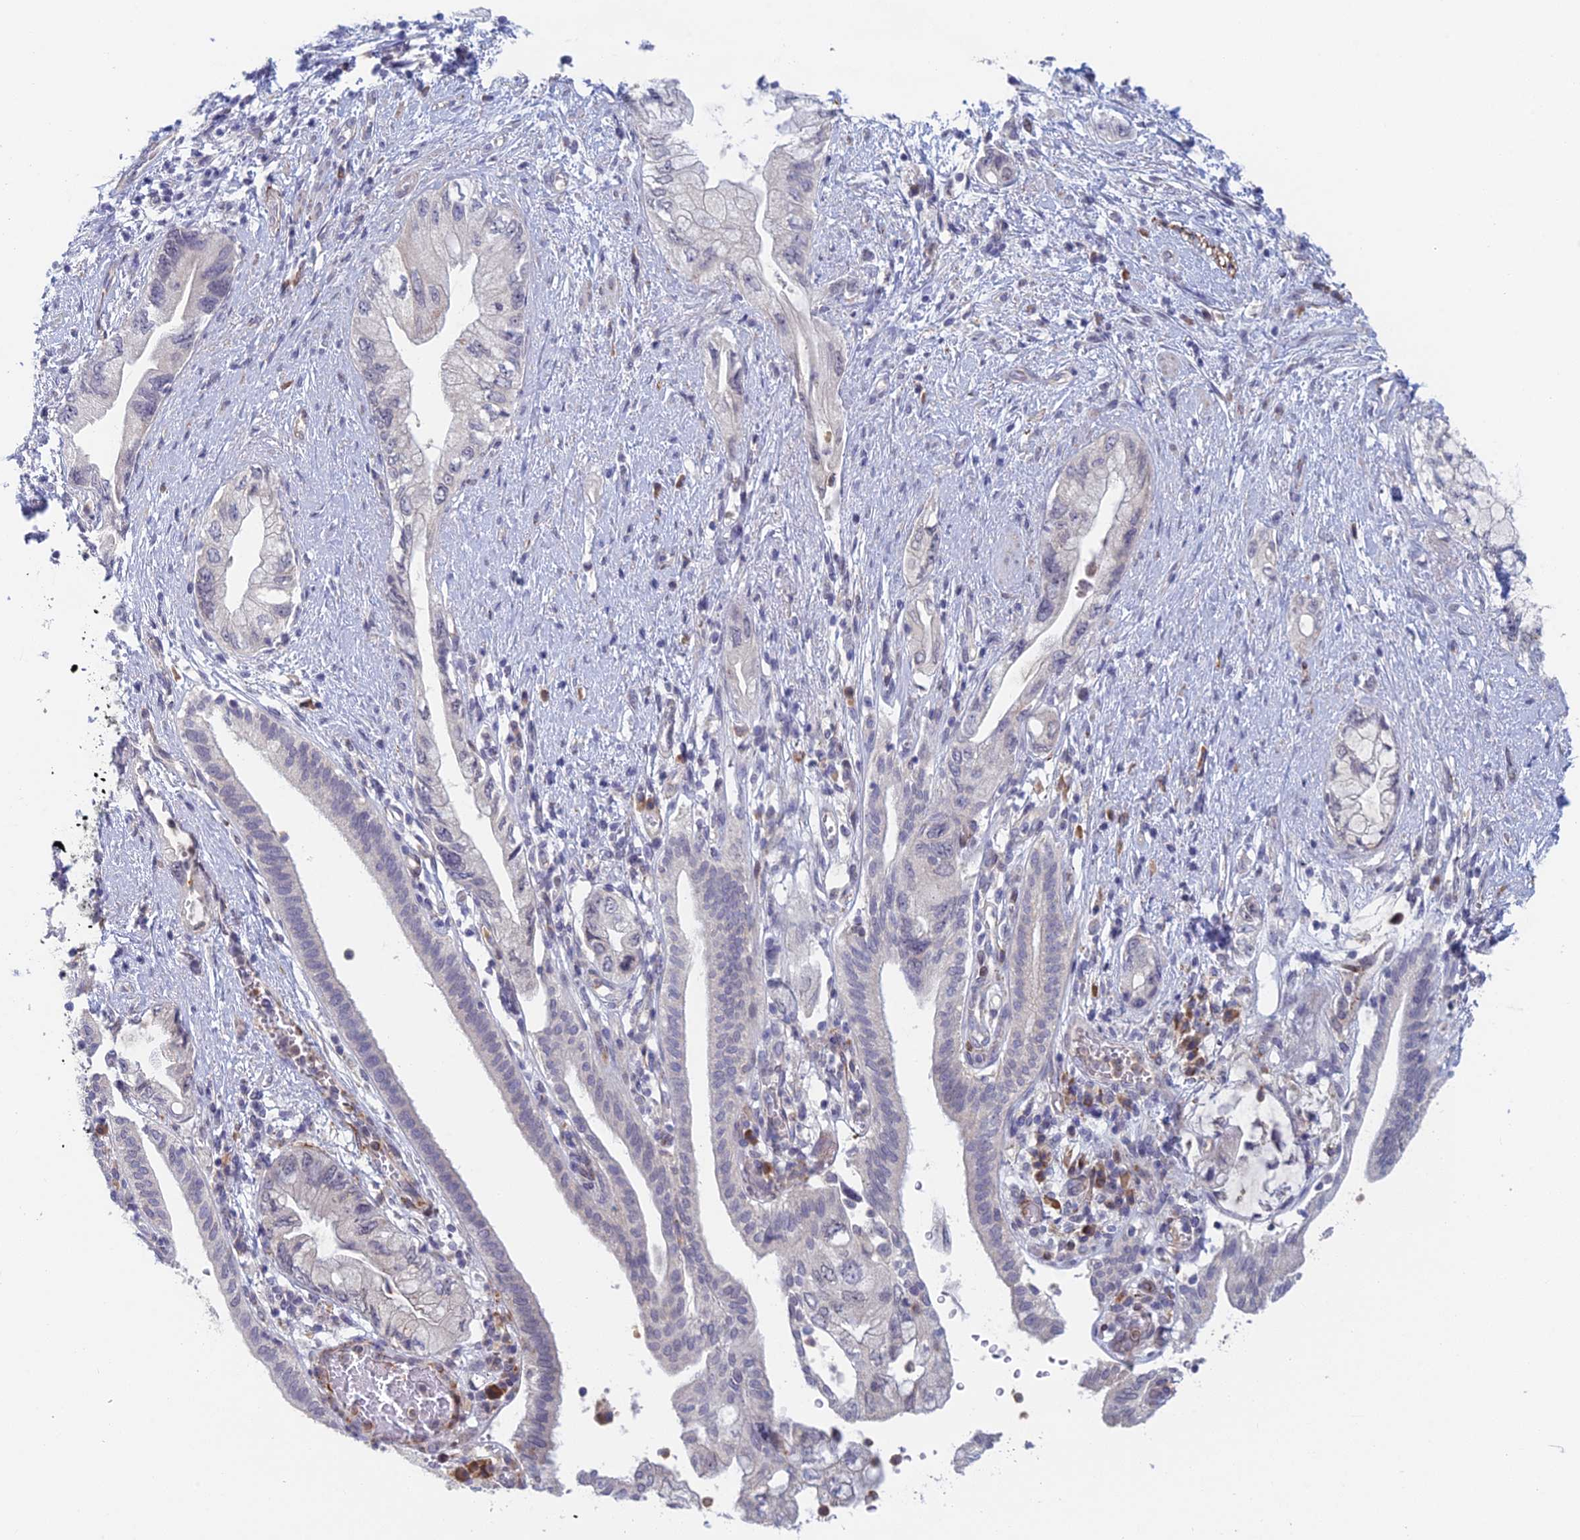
{"staining": {"intensity": "negative", "quantity": "none", "location": "none"}, "tissue": "pancreatic cancer", "cell_type": "Tumor cells", "image_type": "cancer", "snomed": [{"axis": "morphology", "description": "Adenocarcinoma, NOS"}, {"axis": "topography", "description": "Pancreas"}], "caption": "Immunohistochemistry (IHC) of human pancreatic cancer (adenocarcinoma) exhibits no staining in tumor cells. (Stains: DAB (3,3'-diaminobenzidine) immunohistochemistry with hematoxylin counter stain, Microscopy: brightfield microscopy at high magnification).", "gene": "PPP1R26", "patient": {"sex": "female", "age": 73}}